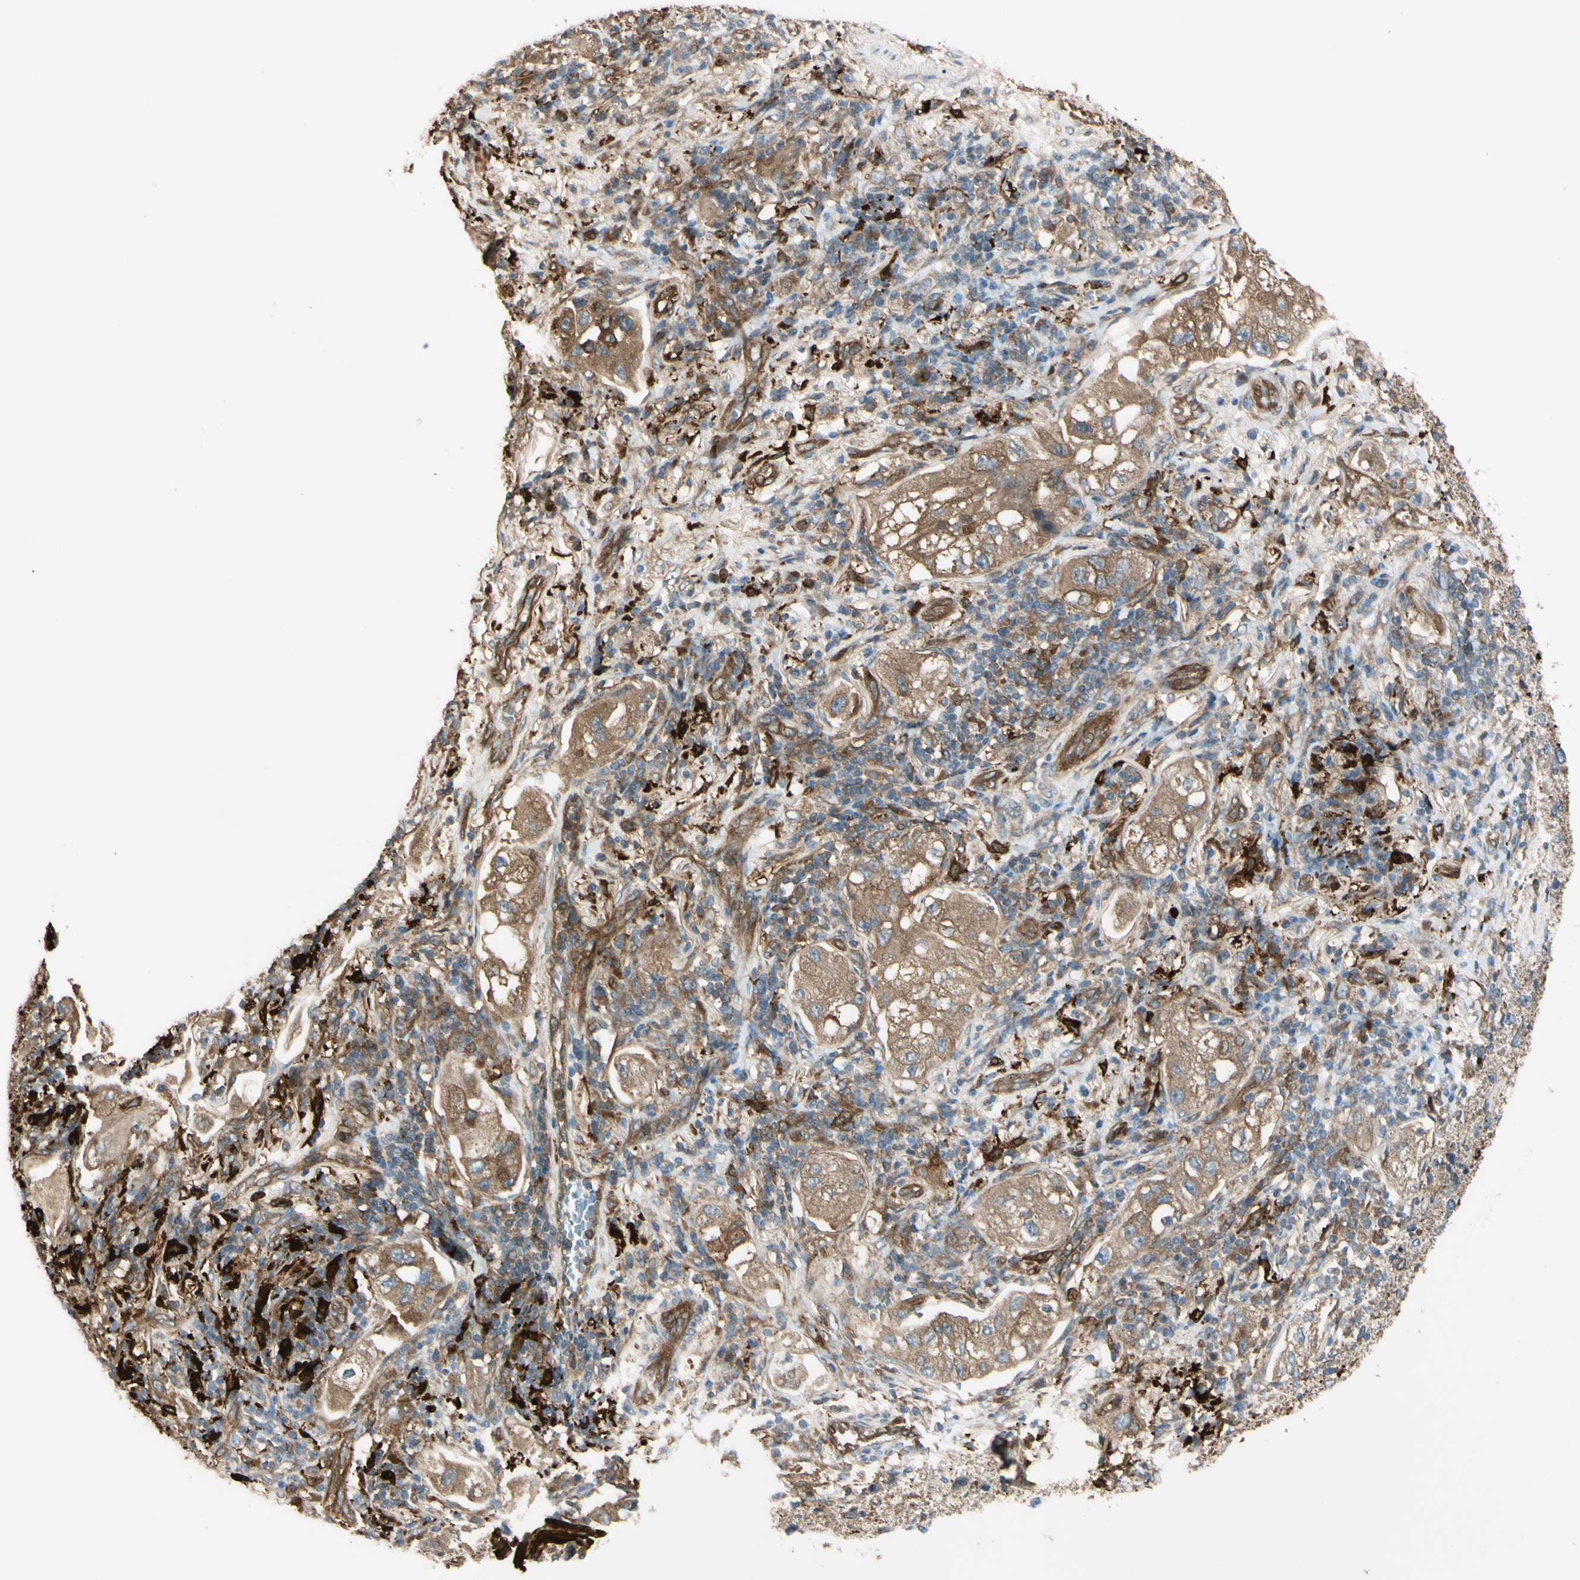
{"staining": {"intensity": "moderate", "quantity": ">75%", "location": "cytoplasmic/membranous"}, "tissue": "lung cancer", "cell_type": "Tumor cells", "image_type": "cancer", "snomed": [{"axis": "morphology", "description": "Adenocarcinoma, NOS"}, {"axis": "topography", "description": "Lung"}], "caption": "Protein staining exhibits moderate cytoplasmic/membranous staining in approximately >75% of tumor cells in lung cancer. (IHC, brightfield microscopy, high magnification).", "gene": "PTPN12", "patient": {"sex": "female", "age": 65}}